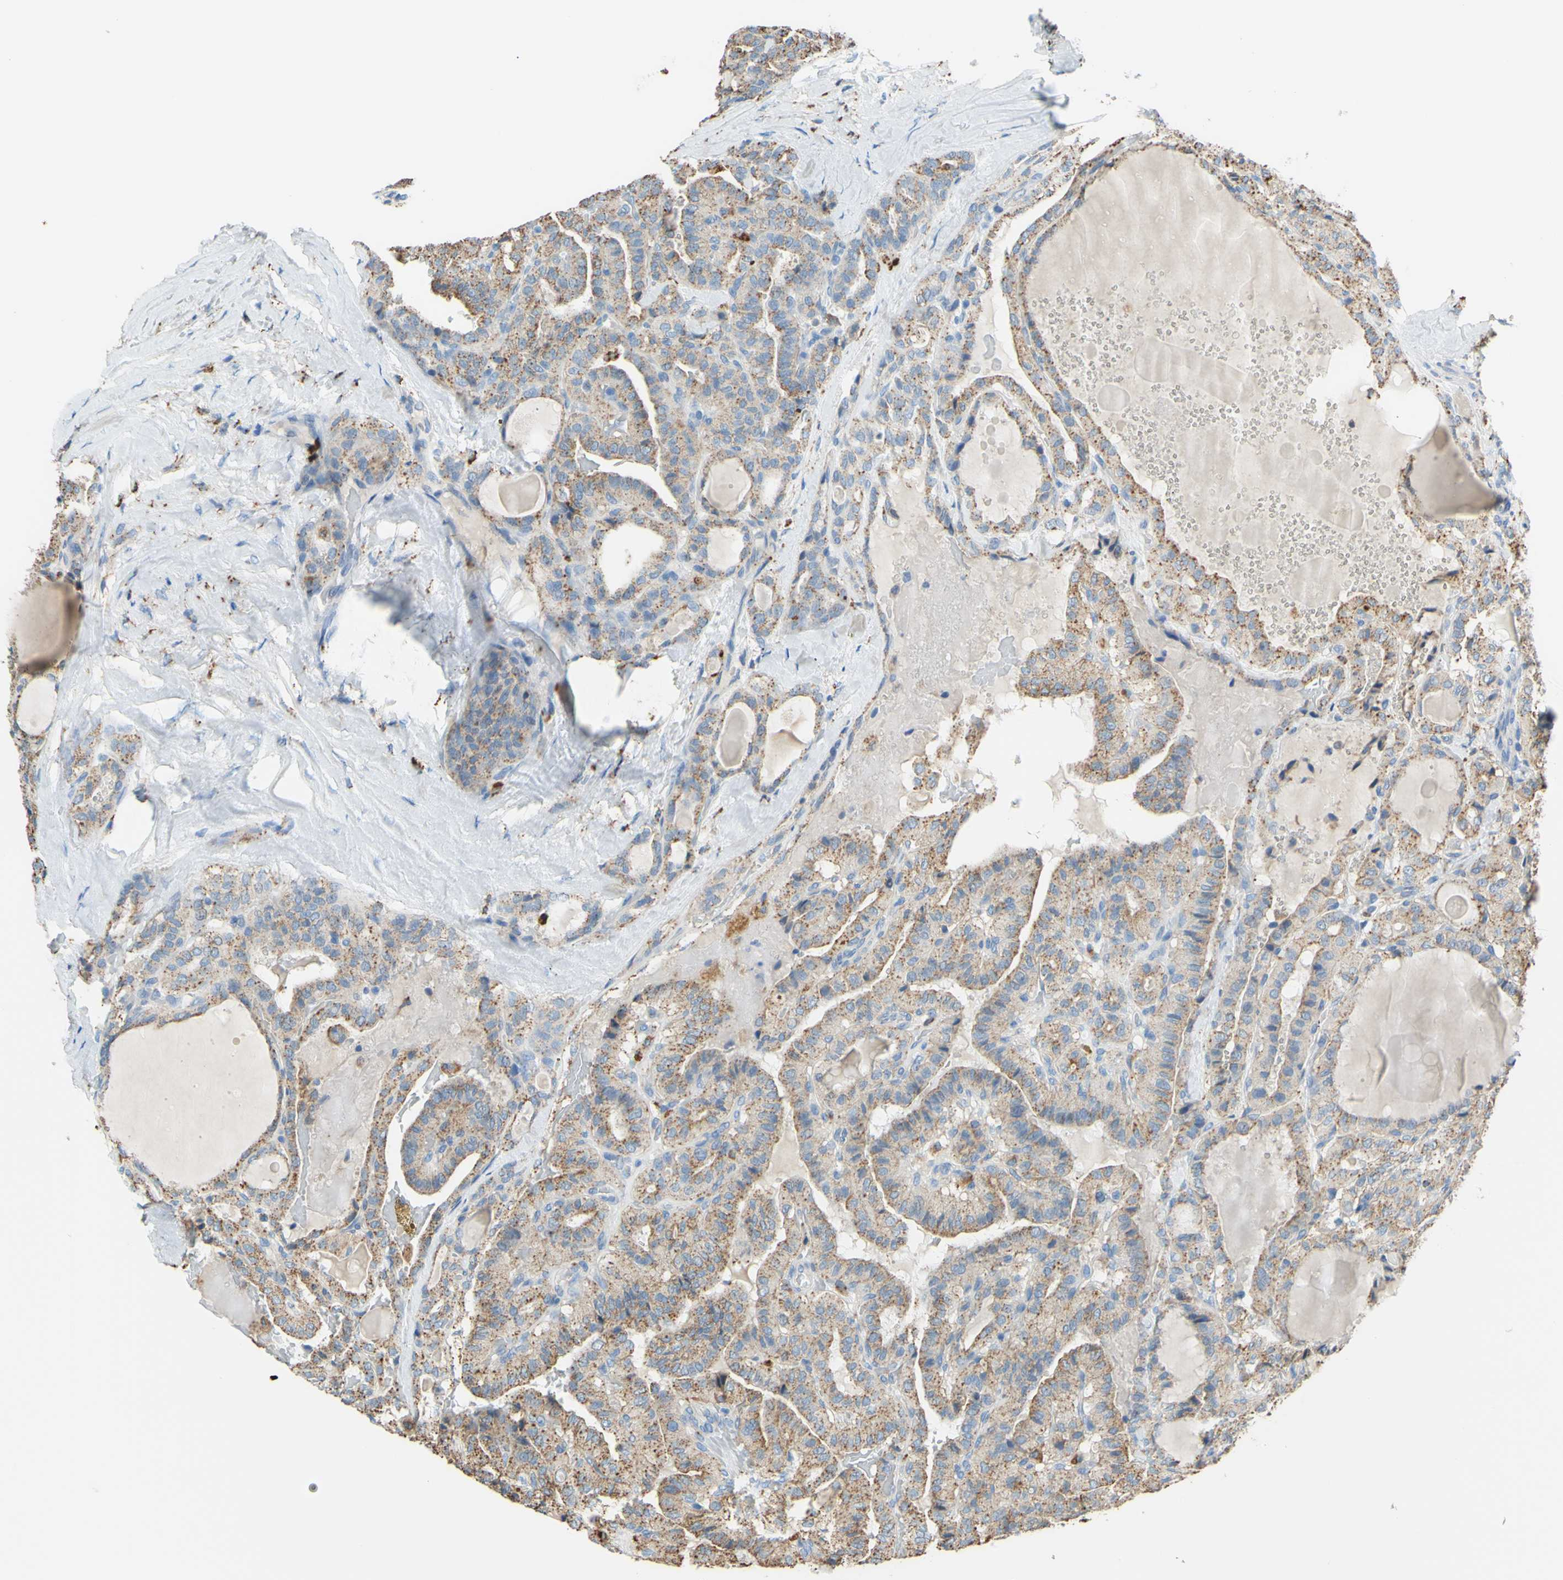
{"staining": {"intensity": "moderate", "quantity": ">75%", "location": "cytoplasmic/membranous"}, "tissue": "thyroid cancer", "cell_type": "Tumor cells", "image_type": "cancer", "snomed": [{"axis": "morphology", "description": "Papillary adenocarcinoma, NOS"}, {"axis": "topography", "description": "Thyroid gland"}], "caption": "This is an image of IHC staining of papillary adenocarcinoma (thyroid), which shows moderate staining in the cytoplasmic/membranous of tumor cells.", "gene": "CTSD", "patient": {"sex": "male", "age": 77}}